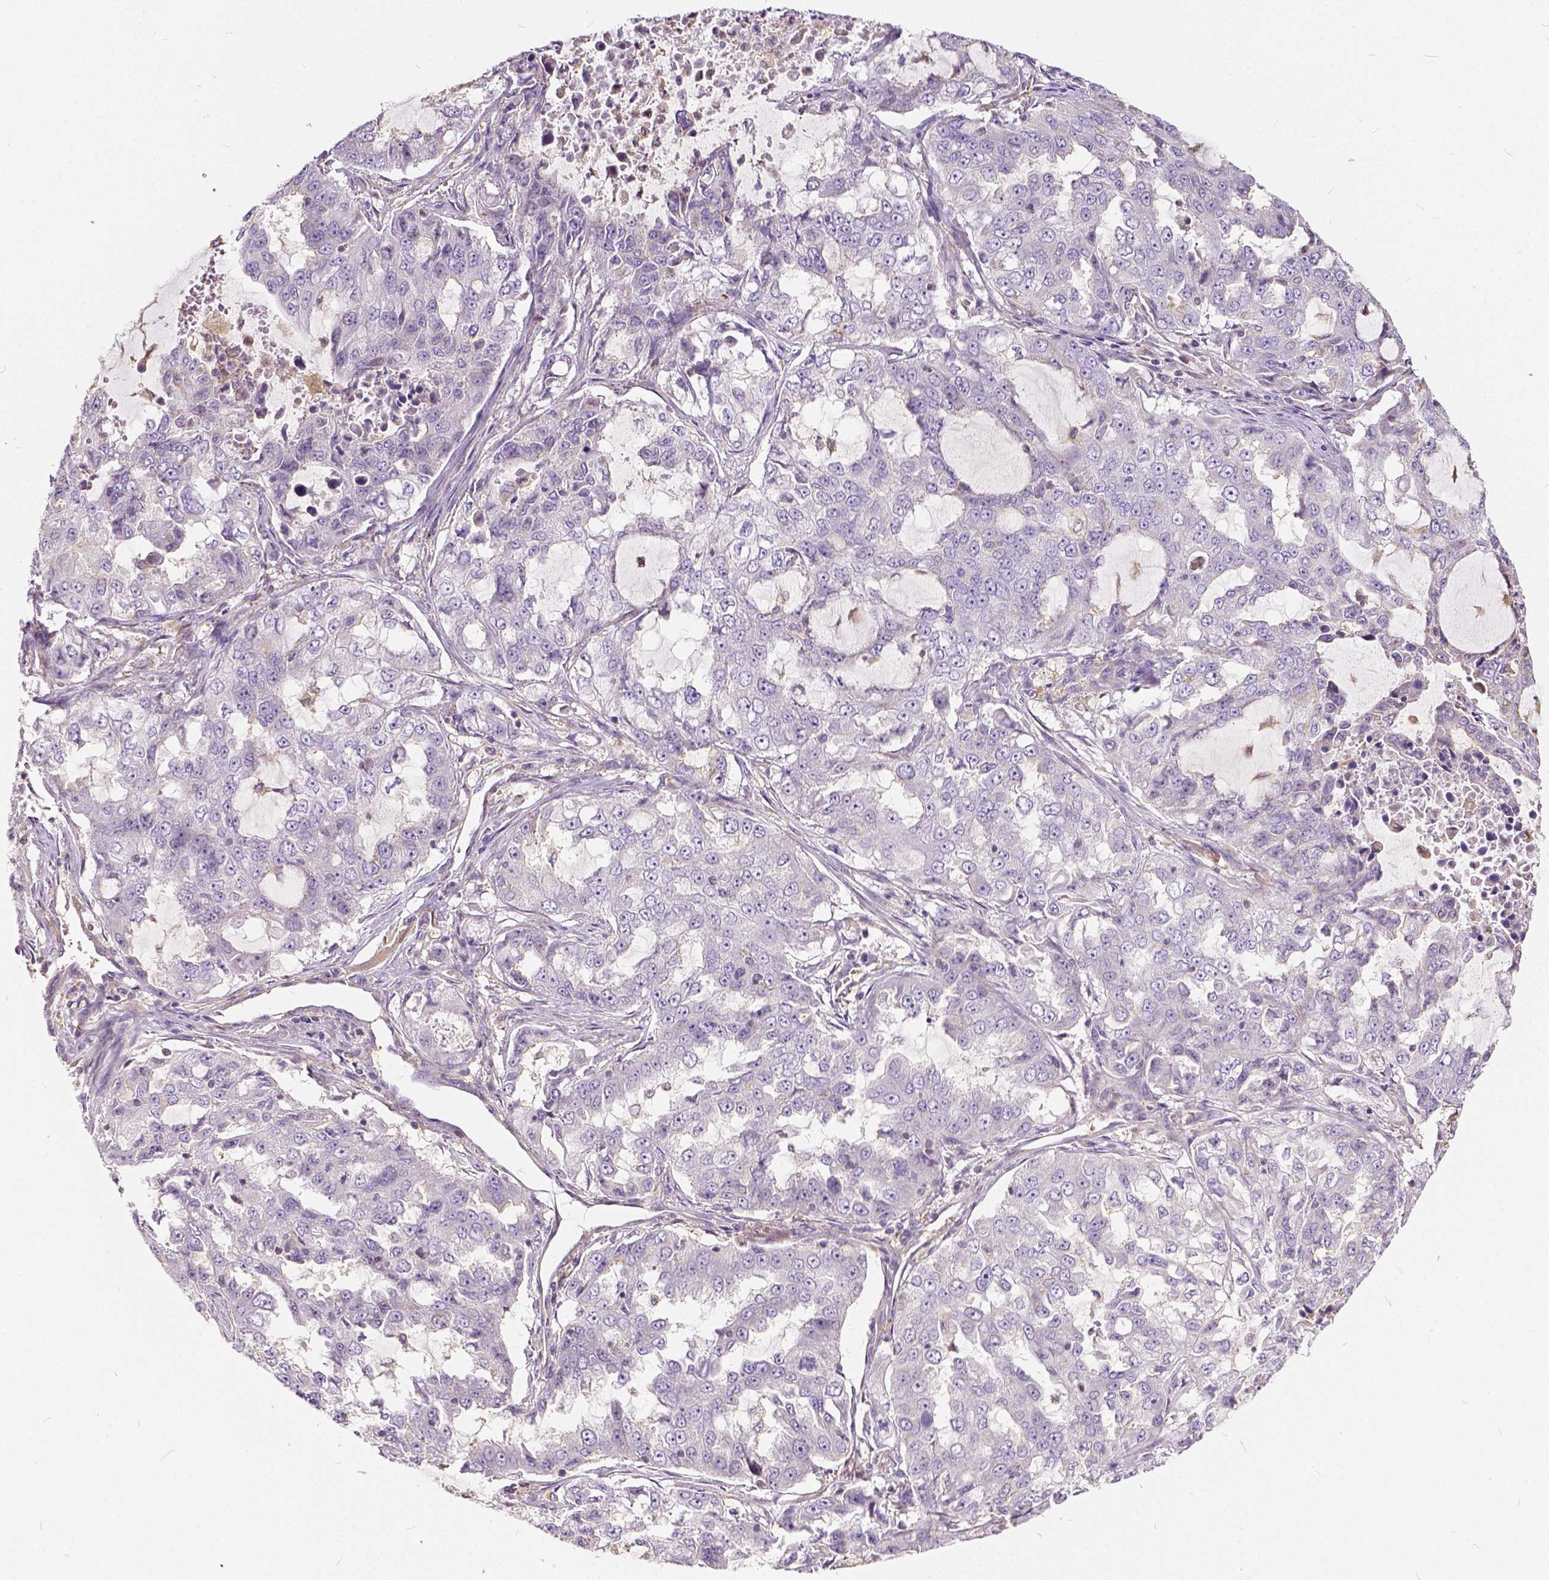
{"staining": {"intensity": "negative", "quantity": "none", "location": "none"}, "tissue": "lung cancer", "cell_type": "Tumor cells", "image_type": "cancer", "snomed": [{"axis": "morphology", "description": "Adenocarcinoma, NOS"}, {"axis": "topography", "description": "Lung"}], "caption": "This is an IHC micrograph of human lung adenocarcinoma. There is no staining in tumor cells.", "gene": "CADM4", "patient": {"sex": "female", "age": 61}}